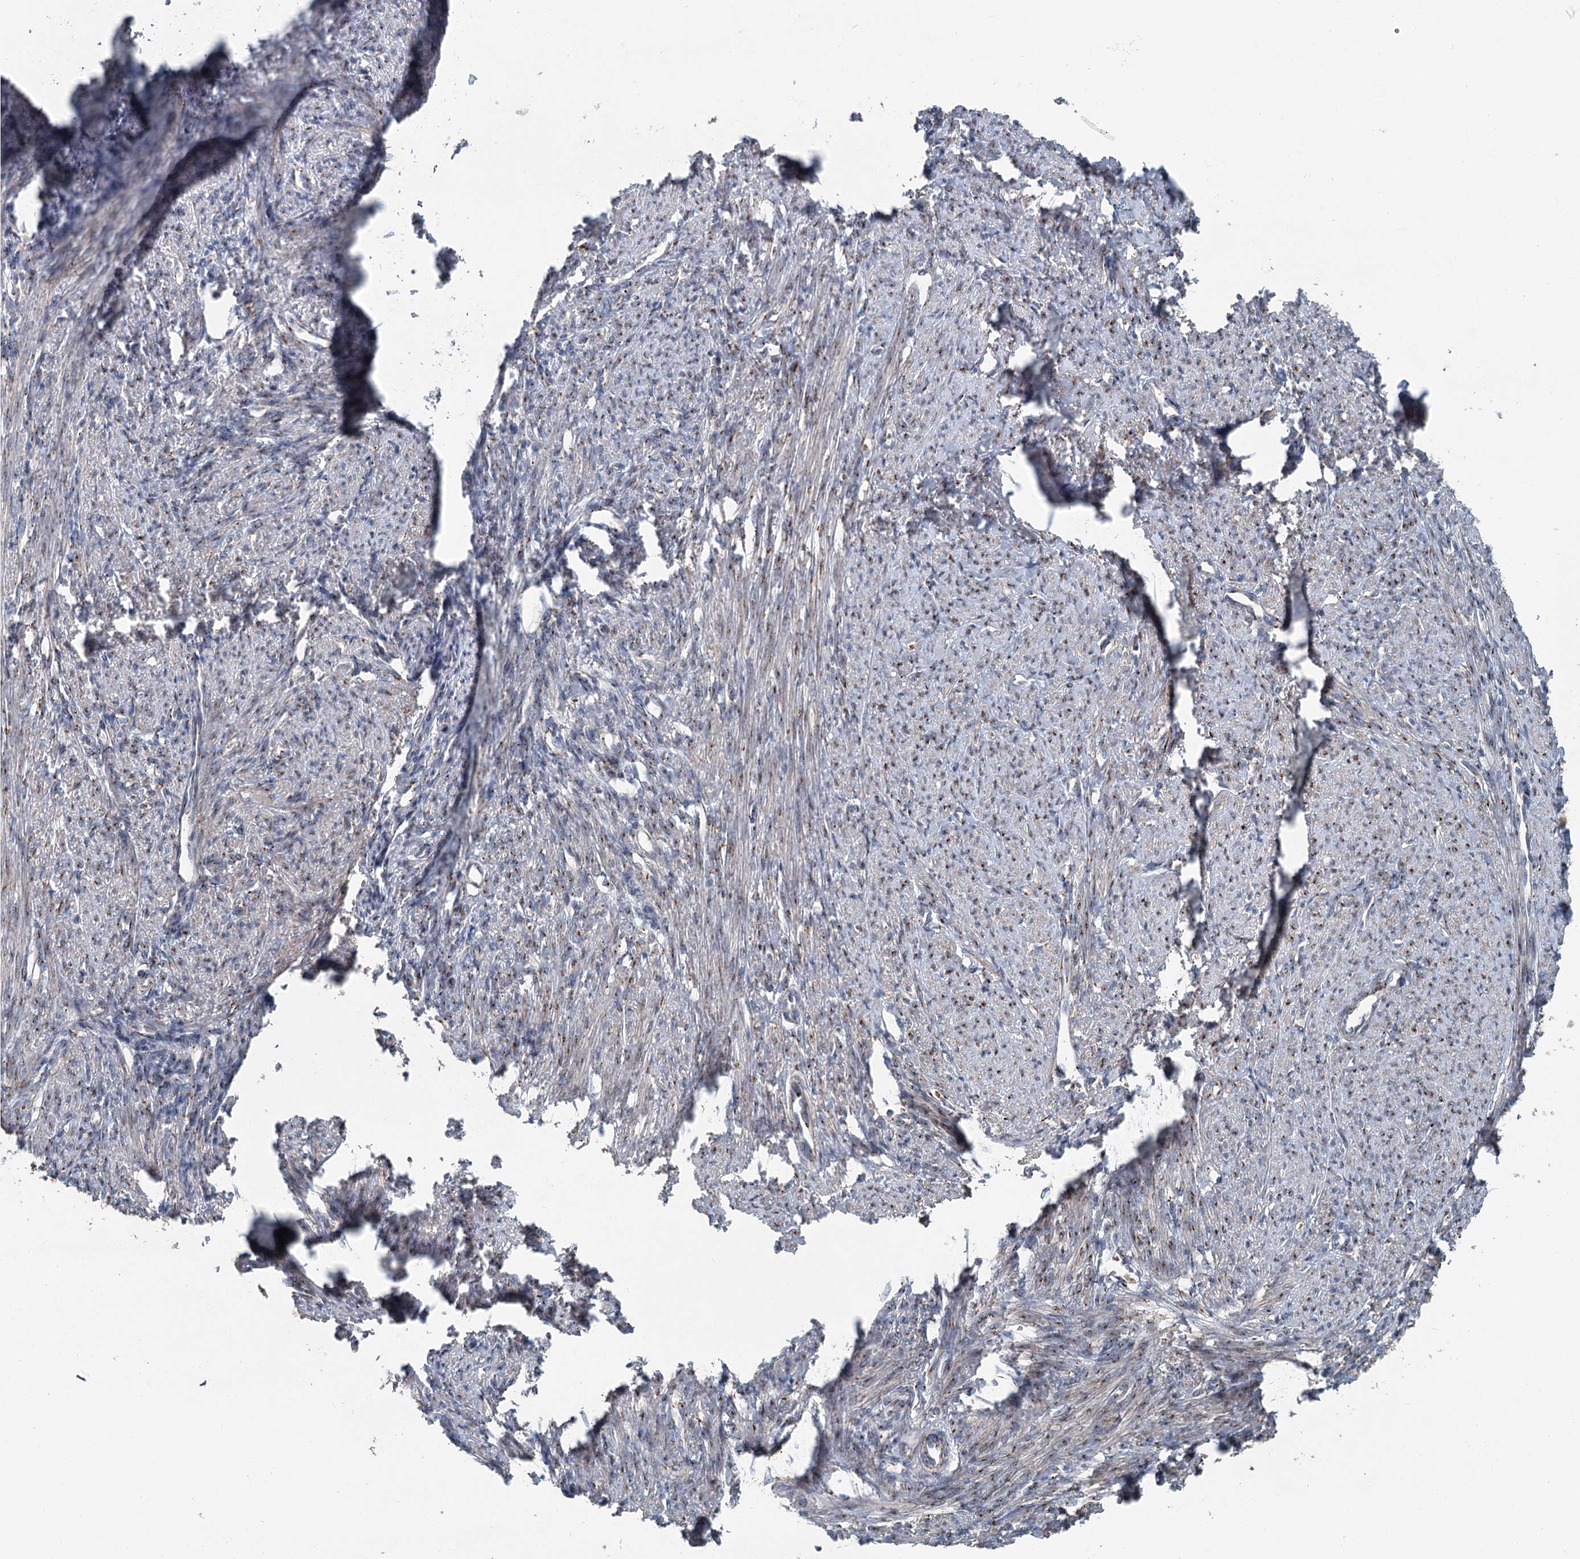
{"staining": {"intensity": "moderate", "quantity": "25%-75%", "location": "cytoplasmic/membranous"}, "tissue": "smooth muscle", "cell_type": "Smooth muscle cells", "image_type": "normal", "snomed": [{"axis": "morphology", "description": "Normal tissue, NOS"}, {"axis": "topography", "description": "Smooth muscle"}, {"axis": "topography", "description": "Uterus"}], "caption": "Benign smooth muscle reveals moderate cytoplasmic/membranous positivity in approximately 25%-75% of smooth muscle cells, visualized by immunohistochemistry.", "gene": "ITIH5", "patient": {"sex": "female", "age": 59}}